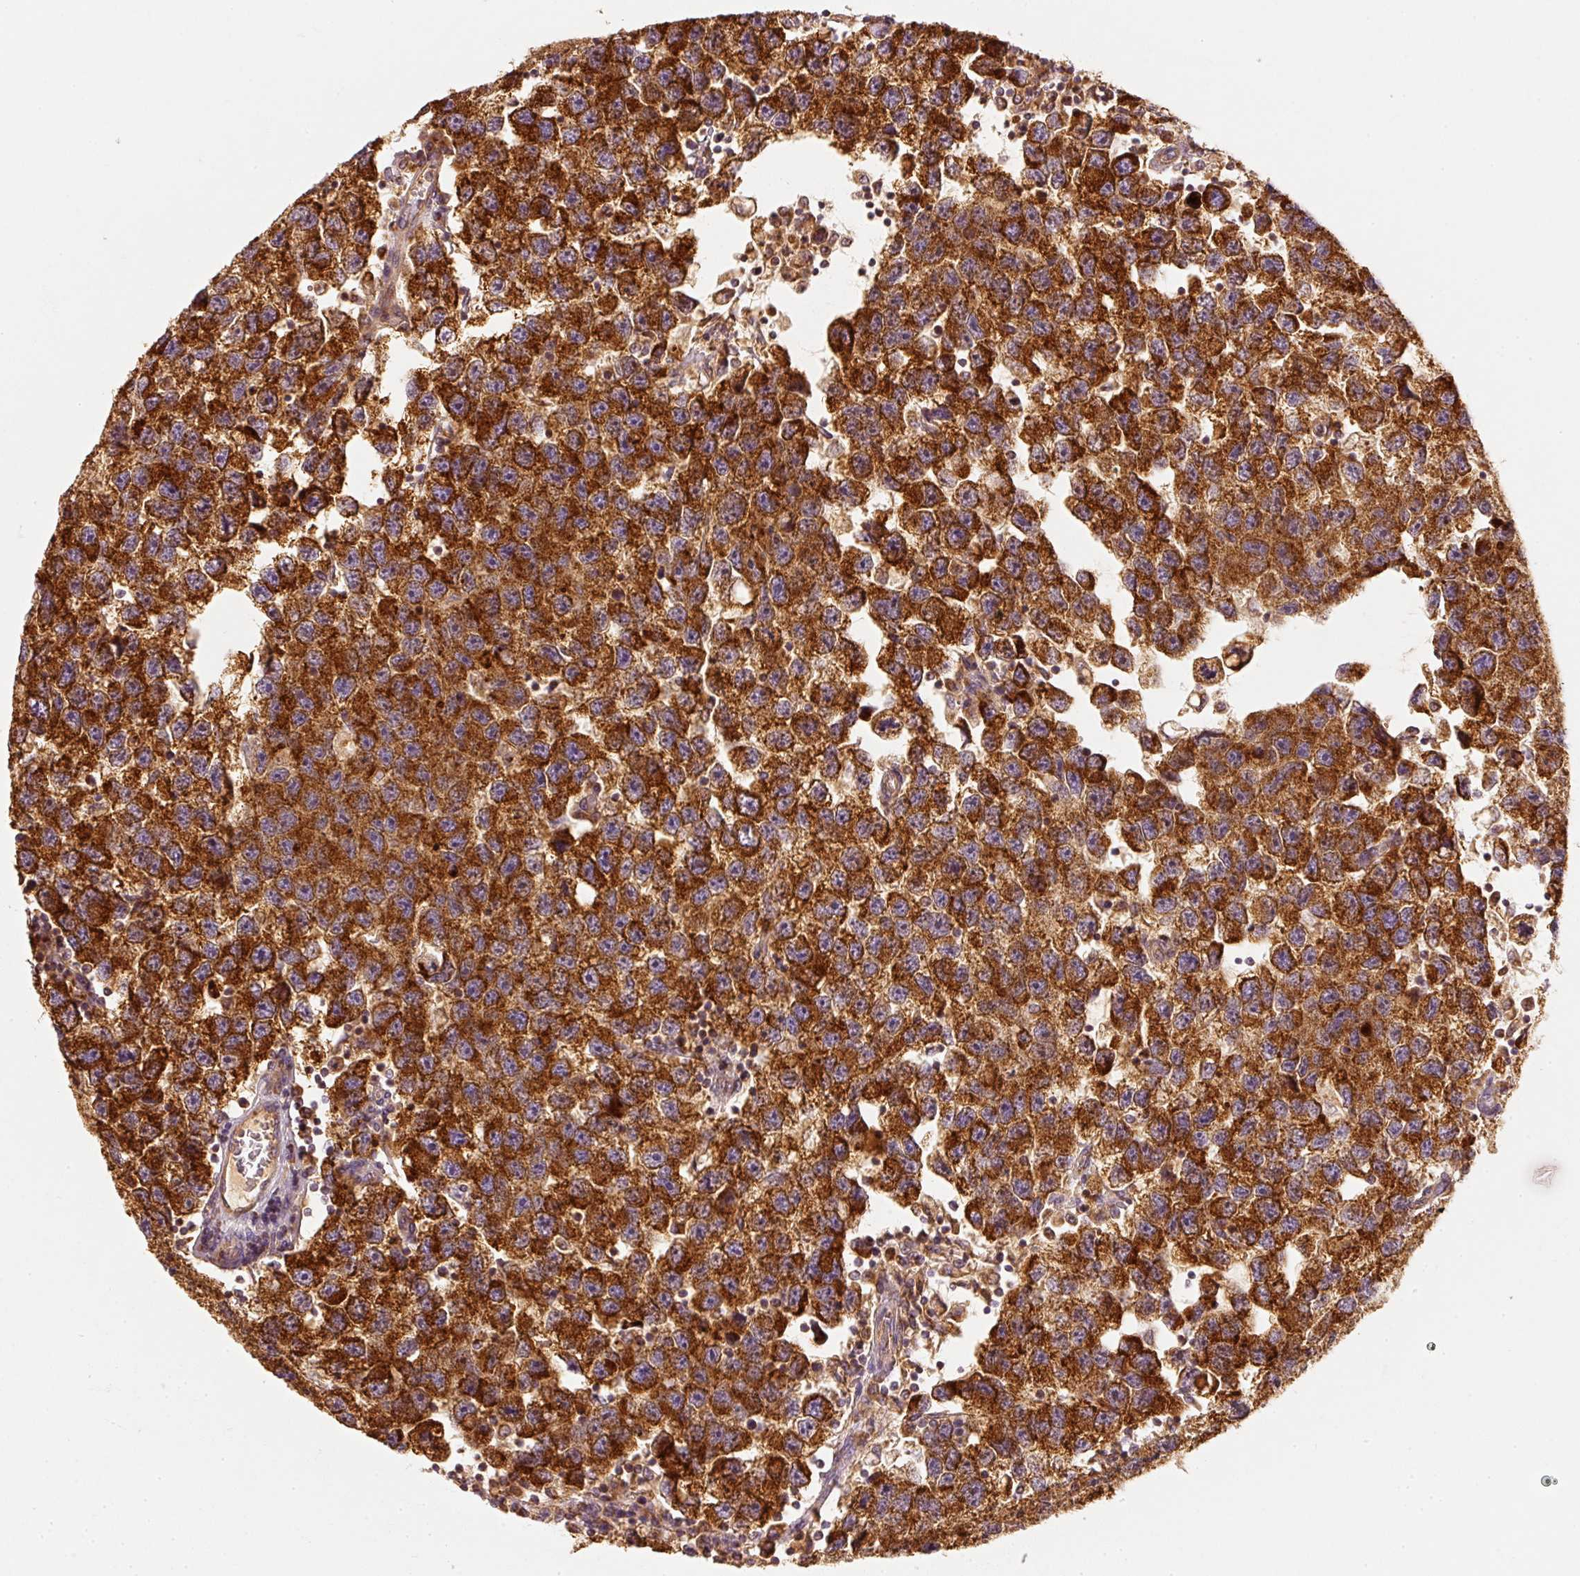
{"staining": {"intensity": "strong", "quantity": ">75%", "location": "cytoplasmic/membranous"}, "tissue": "testis cancer", "cell_type": "Tumor cells", "image_type": "cancer", "snomed": [{"axis": "morphology", "description": "Seminoma, NOS"}, {"axis": "topography", "description": "Testis"}], "caption": "This is a photomicrograph of immunohistochemistry staining of seminoma (testis), which shows strong staining in the cytoplasmic/membranous of tumor cells.", "gene": "TOMM40", "patient": {"sex": "male", "age": 26}}